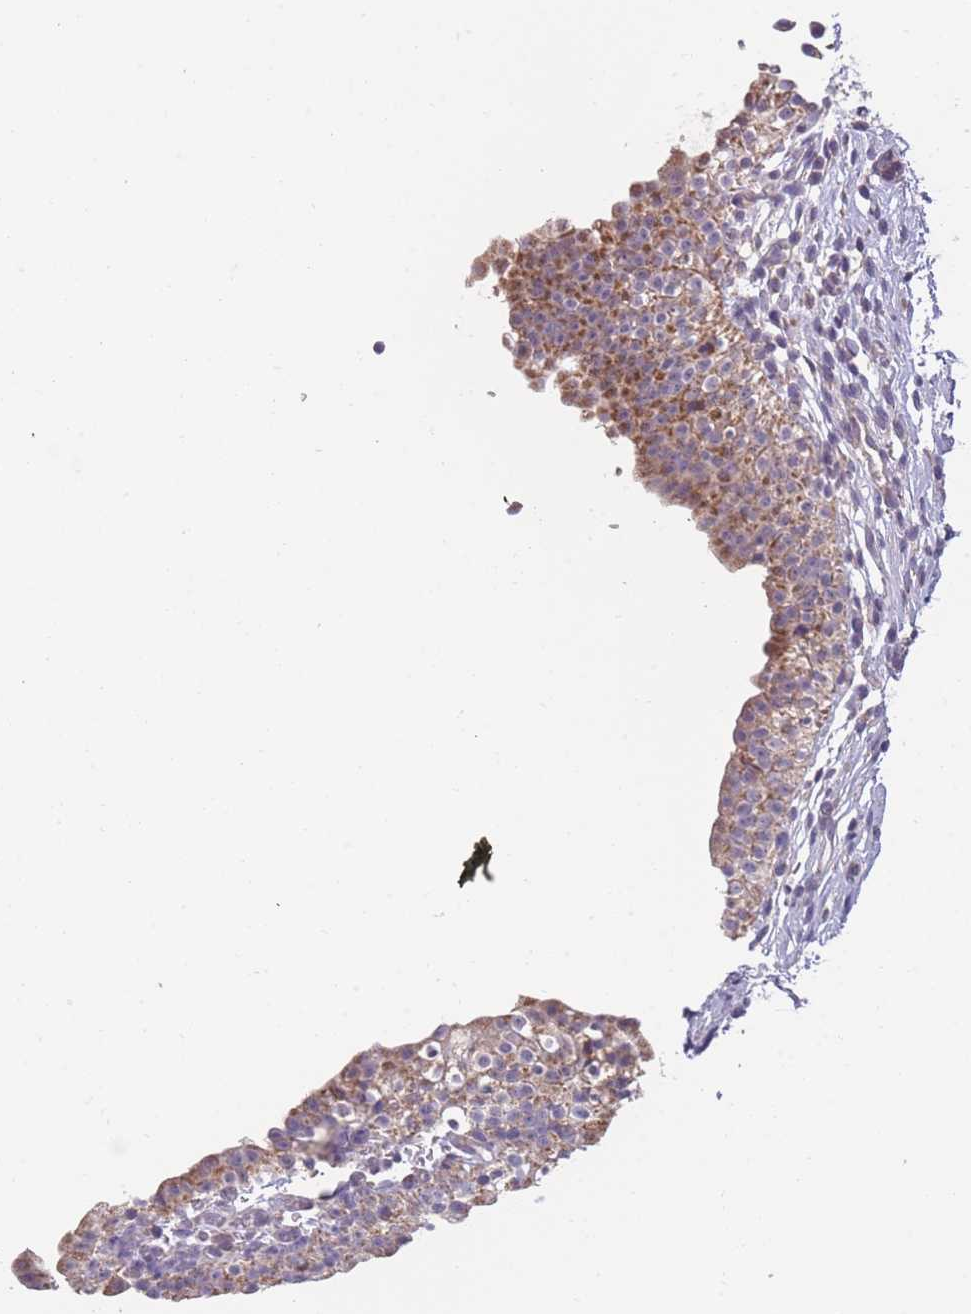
{"staining": {"intensity": "moderate", "quantity": ">75%", "location": "cytoplasmic/membranous"}, "tissue": "urinary bladder", "cell_type": "Urothelial cells", "image_type": "normal", "snomed": [{"axis": "morphology", "description": "Normal tissue, NOS"}, {"axis": "topography", "description": "Urinary bladder"}, {"axis": "topography", "description": "Peripheral nerve tissue"}], "caption": "Protein staining of normal urinary bladder exhibits moderate cytoplasmic/membranous expression in approximately >75% of urothelial cells.", "gene": "MRPS18C", "patient": {"sex": "male", "age": 55}}